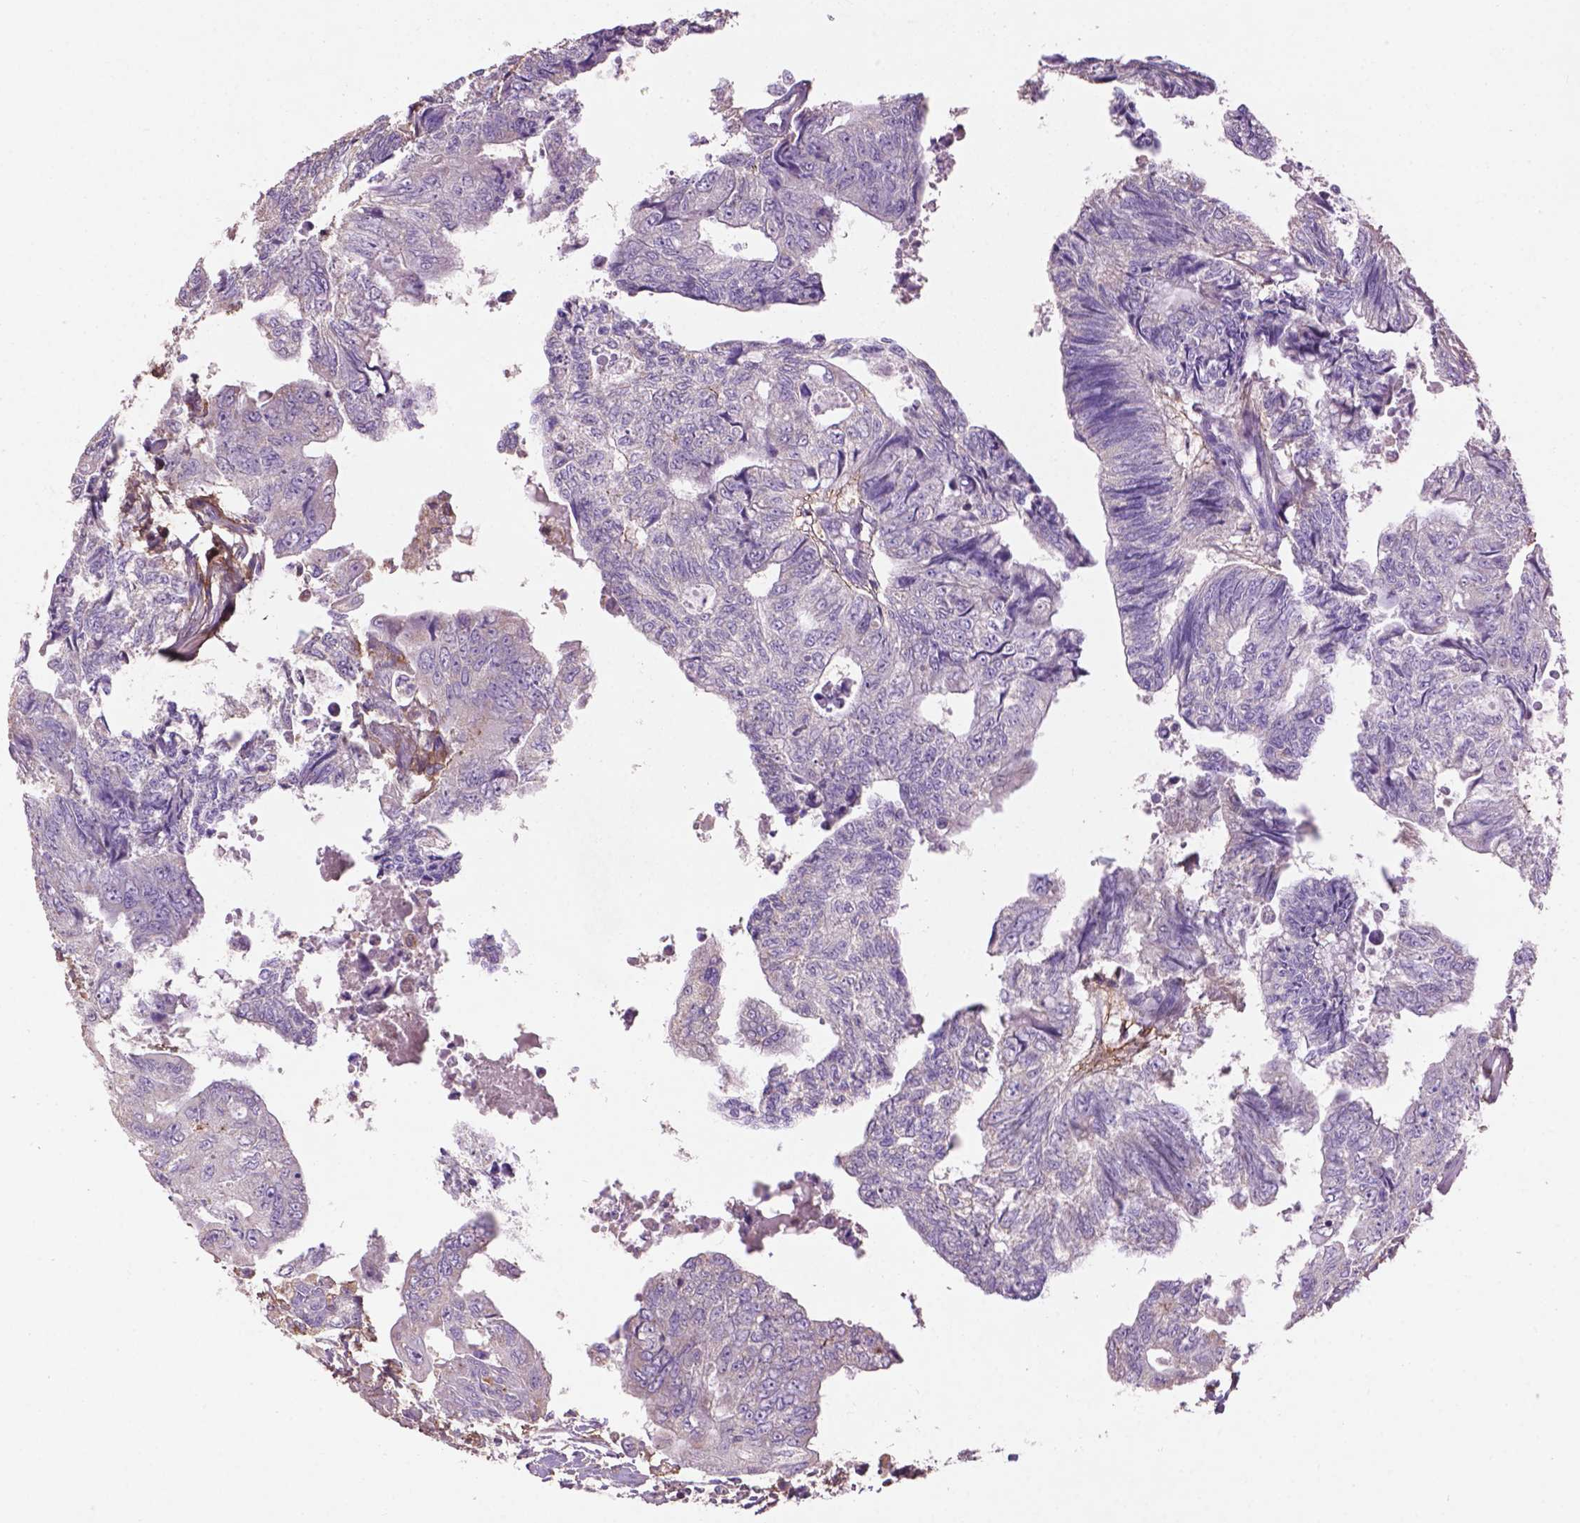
{"staining": {"intensity": "negative", "quantity": "none", "location": "none"}, "tissue": "colorectal cancer", "cell_type": "Tumor cells", "image_type": "cancer", "snomed": [{"axis": "morphology", "description": "Adenocarcinoma, NOS"}, {"axis": "topography", "description": "Colon"}], "caption": "Image shows no protein expression in tumor cells of adenocarcinoma (colorectal) tissue.", "gene": "LRRC3C", "patient": {"sex": "male", "age": 57}}